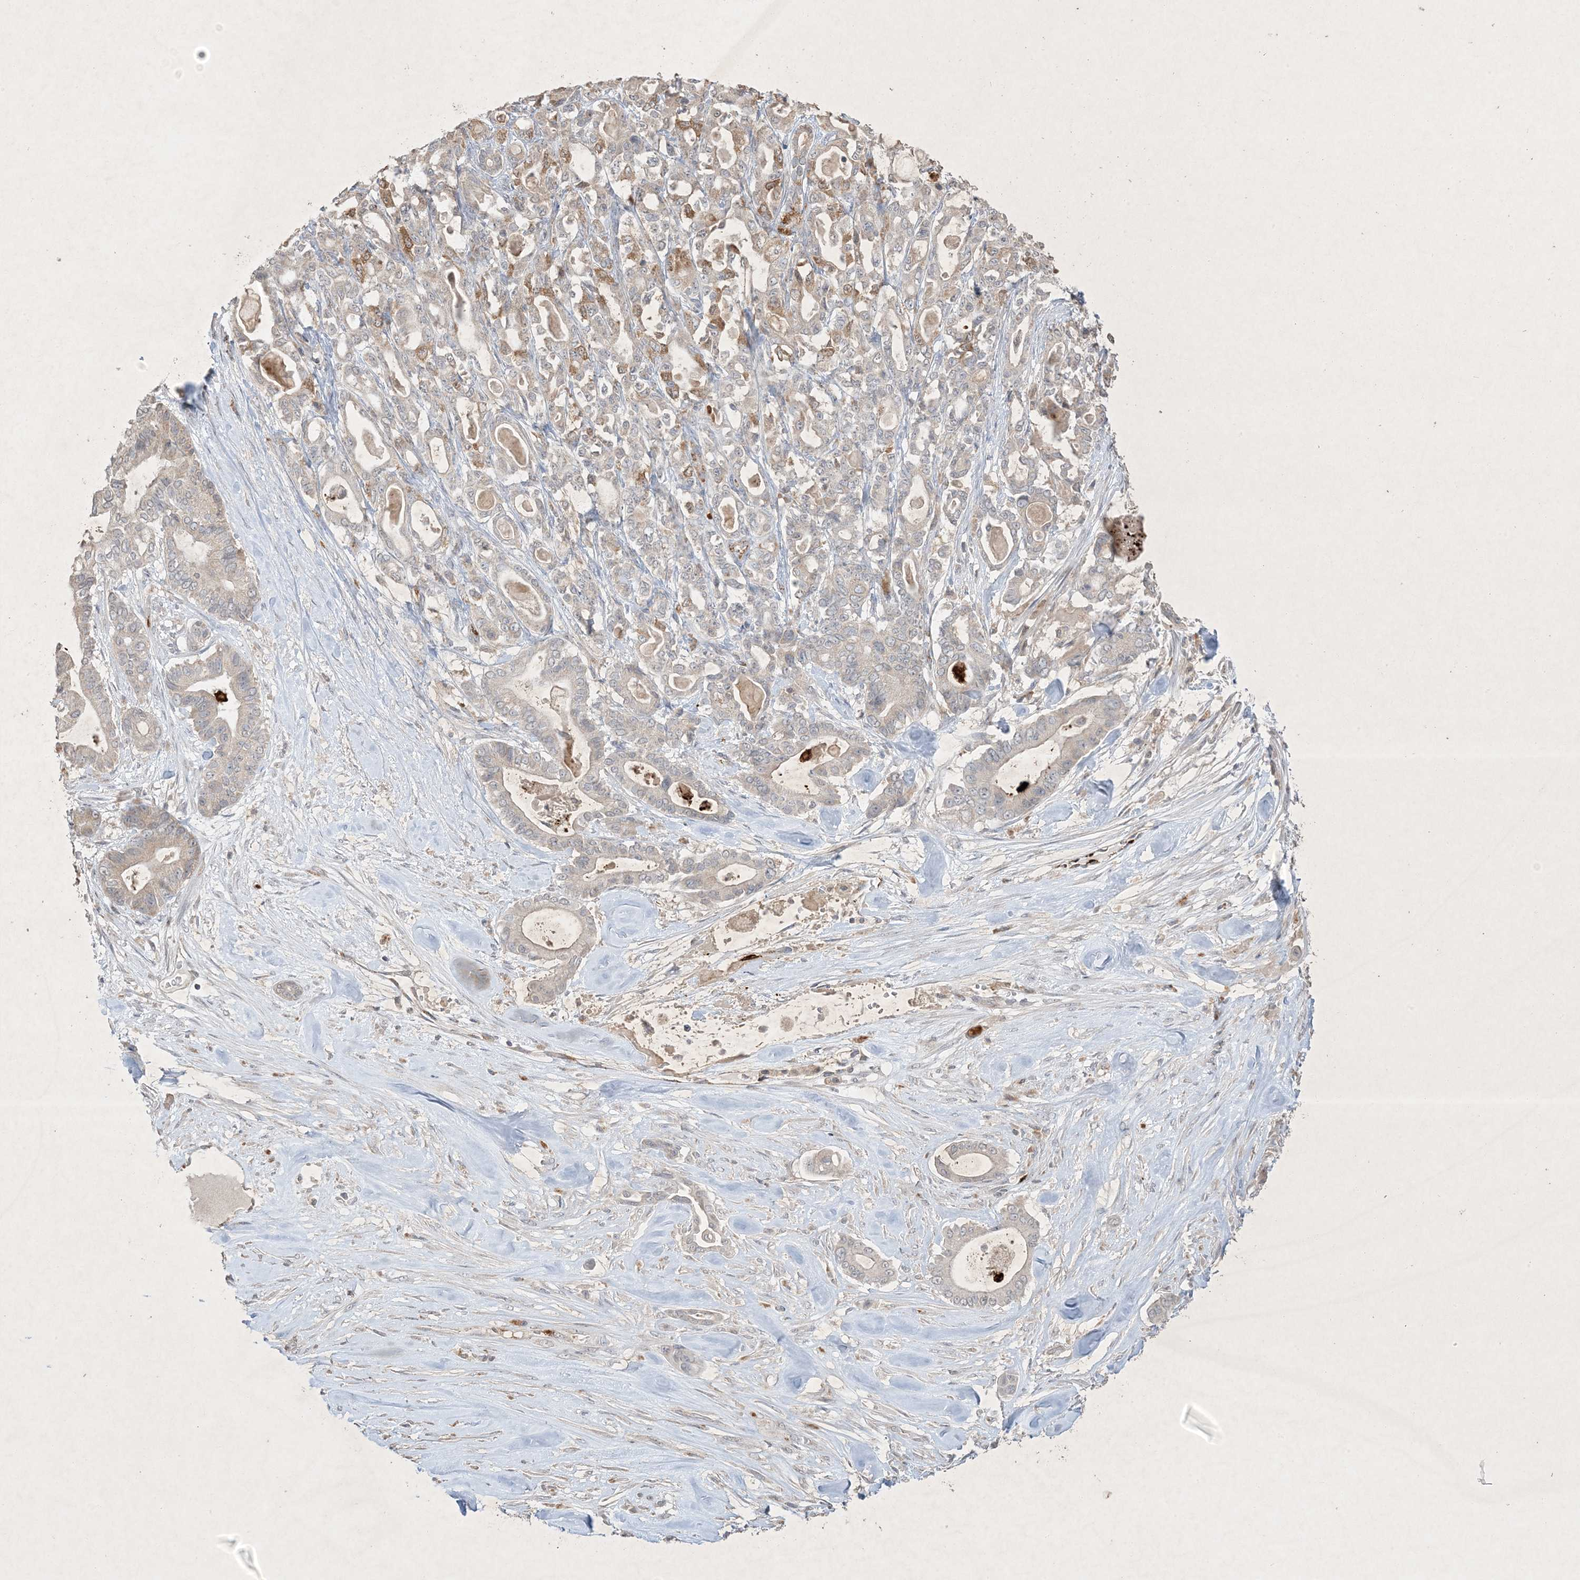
{"staining": {"intensity": "moderate", "quantity": "<25%", "location": "cytoplasmic/membranous"}, "tissue": "pancreatic cancer", "cell_type": "Tumor cells", "image_type": "cancer", "snomed": [{"axis": "morphology", "description": "Adenocarcinoma, NOS"}, {"axis": "topography", "description": "Pancreas"}], "caption": "Immunohistochemical staining of adenocarcinoma (pancreatic) reveals moderate cytoplasmic/membranous protein staining in approximately <25% of tumor cells.", "gene": "PRSS36", "patient": {"sex": "male", "age": 63}}